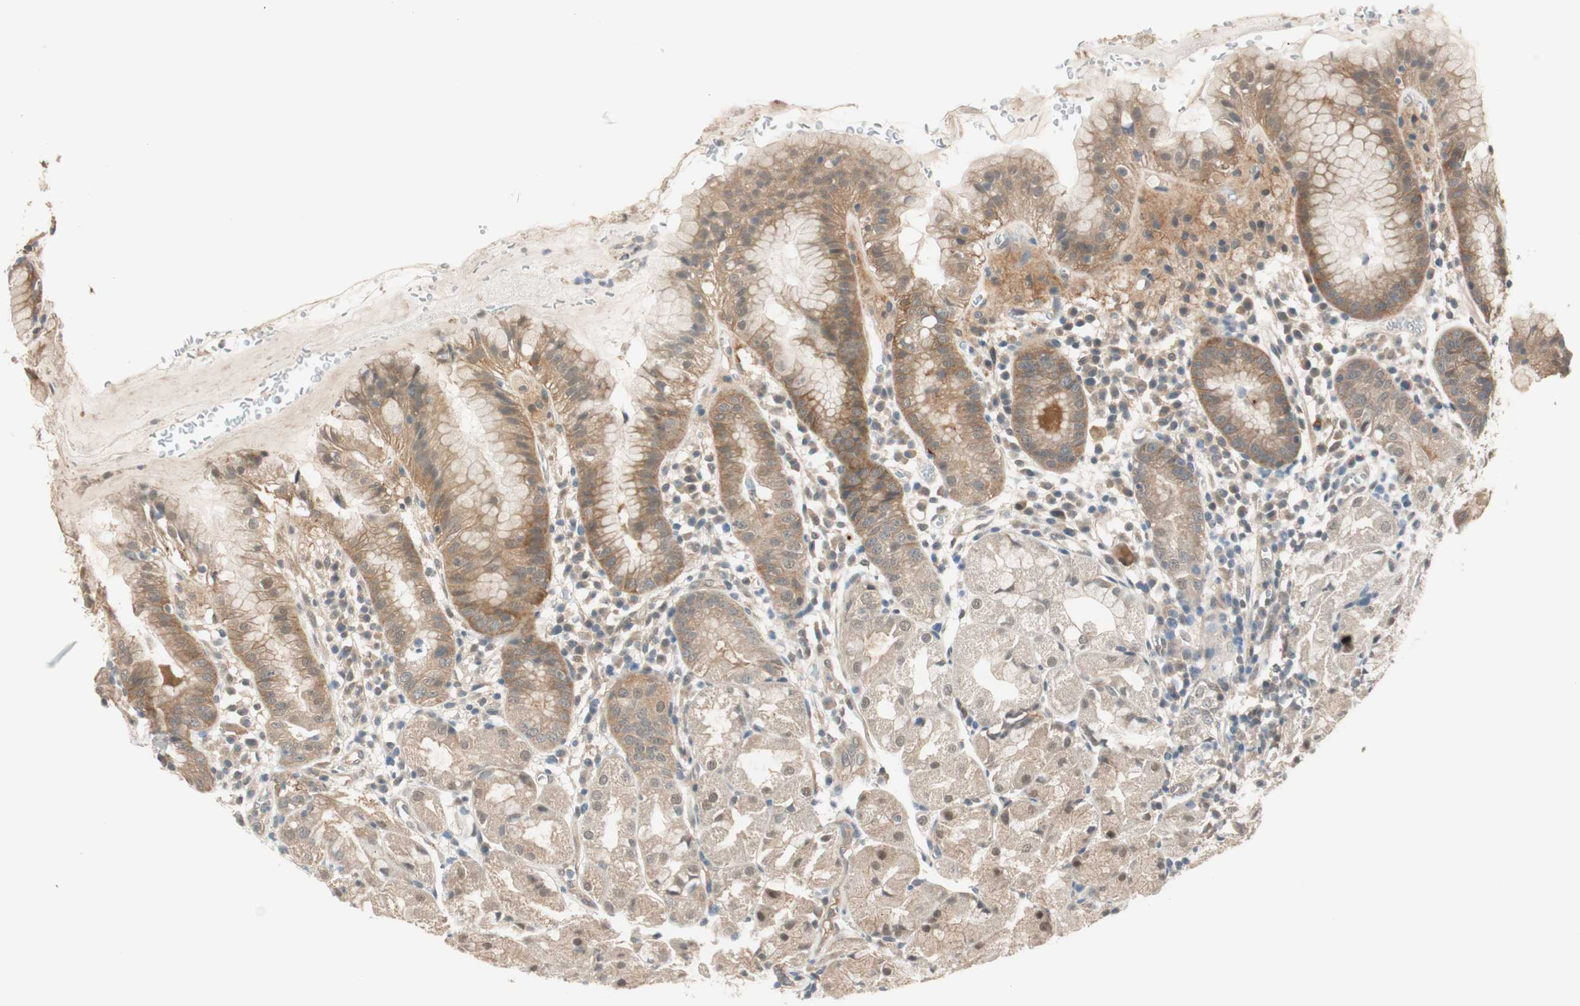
{"staining": {"intensity": "moderate", "quantity": ">75%", "location": "cytoplasmic/membranous"}, "tissue": "stomach", "cell_type": "Glandular cells", "image_type": "normal", "snomed": [{"axis": "morphology", "description": "Normal tissue, NOS"}, {"axis": "topography", "description": "Stomach"}, {"axis": "topography", "description": "Stomach, lower"}], "caption": "Protein positivity by immunohistochemistry displays moderate cytoplasmic/membranous expression in about >75% of glandular cells in unremarkable stomach.", "gene": "PSMD8", "patient": {"sex": "female", "age": 75}}